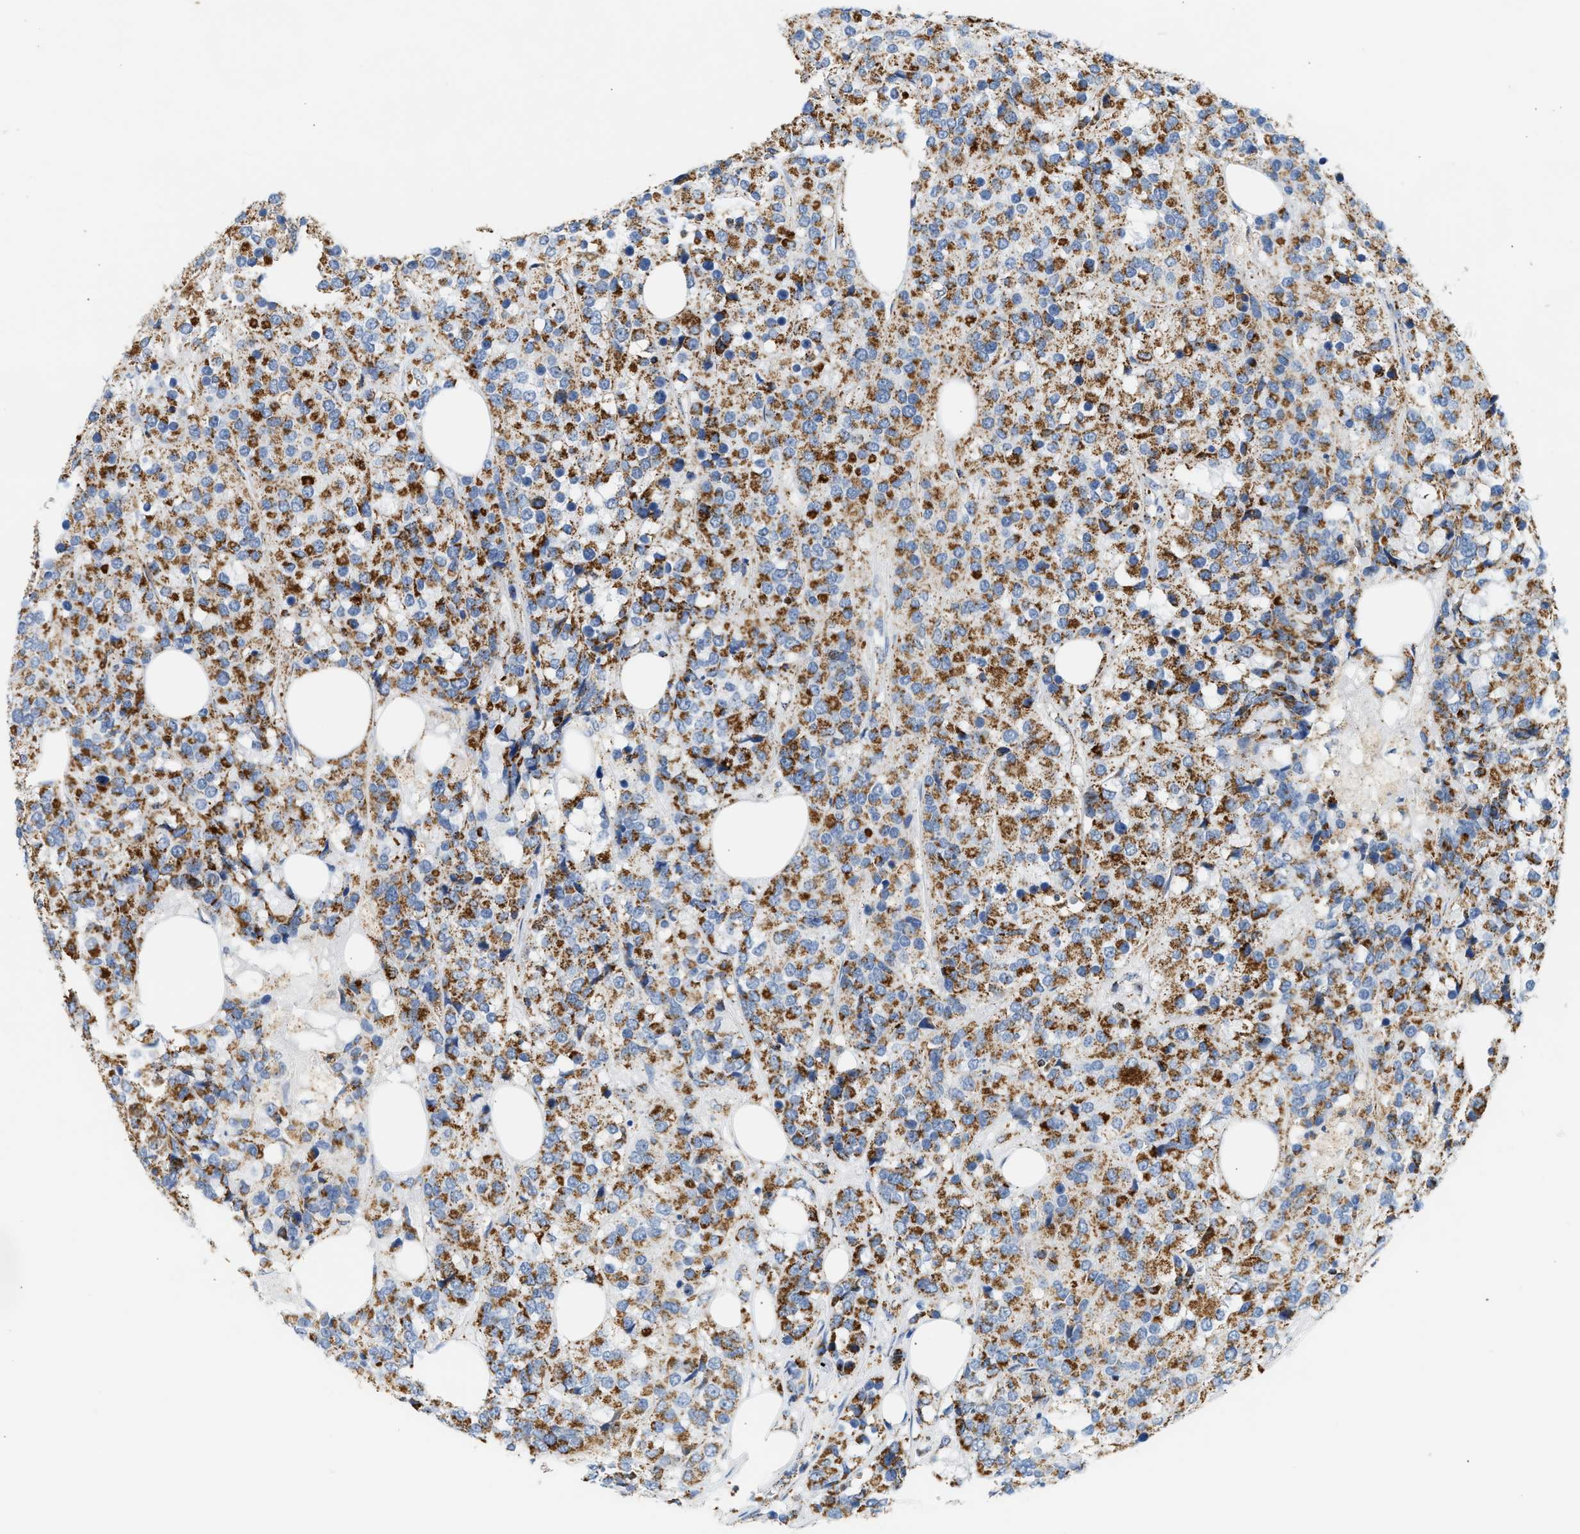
{"staining": {"intensity": "moderate", "quantity": ">75%", "location": "cytoplasmic/membranous"}, "tissue": "breast cancer", "cell_type": "Tumor cells", "image_type": "cancer", "snomed": [{"axis": "morphology", "description": "Lobular carcinoma"}, {"axis": "topography", "description": "Breast"}], "caption": "Immunohistochemical staining of breast cancer displays medium levels of moderate cytoplasmic/membranous staining in about >75% of tumor cells.", "gene": "OGDH", "patient": {"sex": "female", "age": 59}}